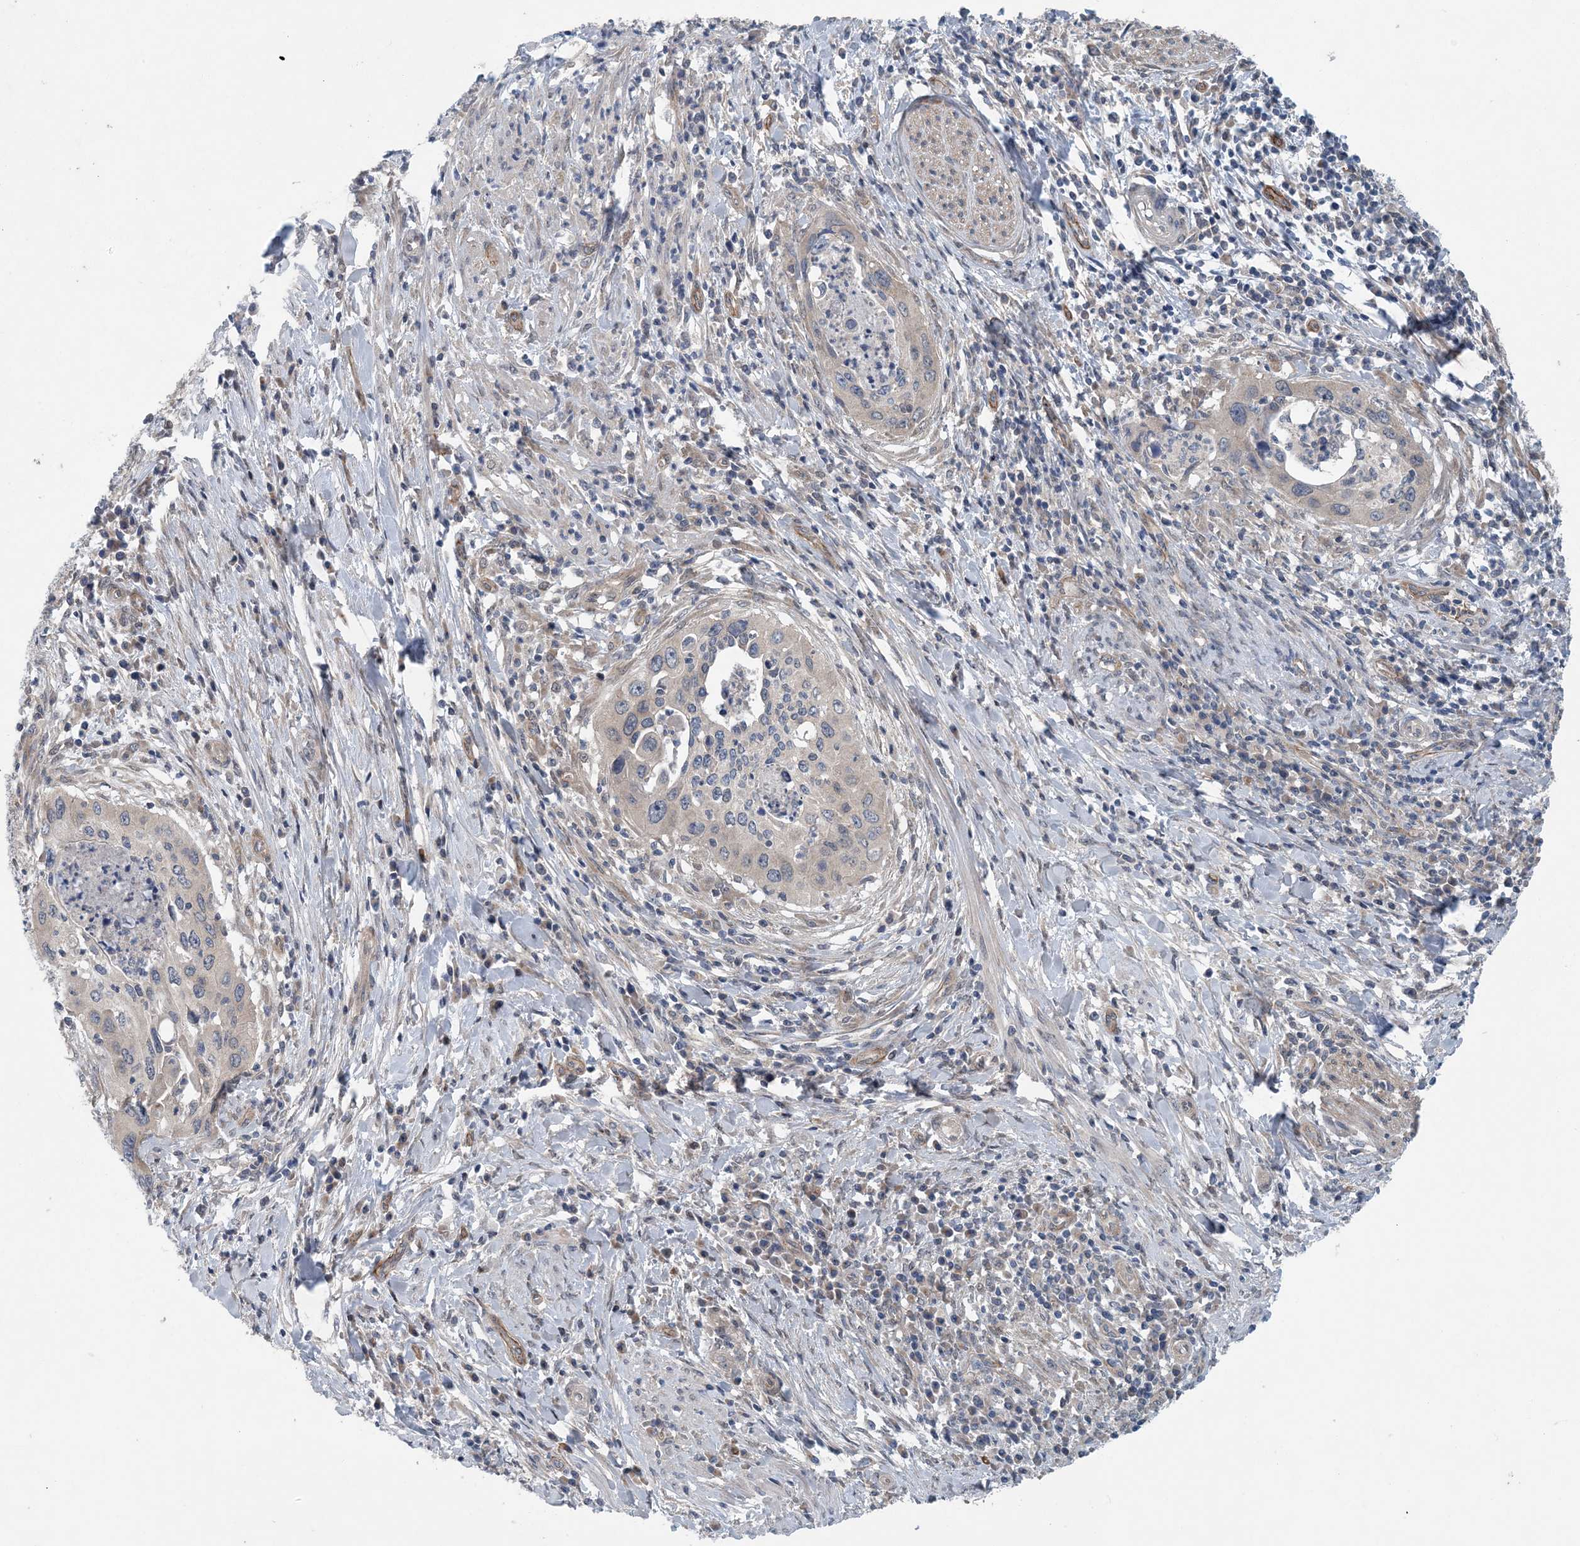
{"staining": {"intensity": "negative", "quantity": "none", "location": "none"}, "tissue": "cervical cancer", "cell_type": "Tumor cells", "image_type": "cancer", "snomed": [{"axis": "morphology", "description": "Squamous cell carcinoma, NOS"}, {"axis": "topography", "description": "Cervix"}], "caption": "The histopathology image reveals no staining of tumor cells in cervical cancer.", "gene": "HIKESHI", "patient": {"sex": "female", "age": 38}}